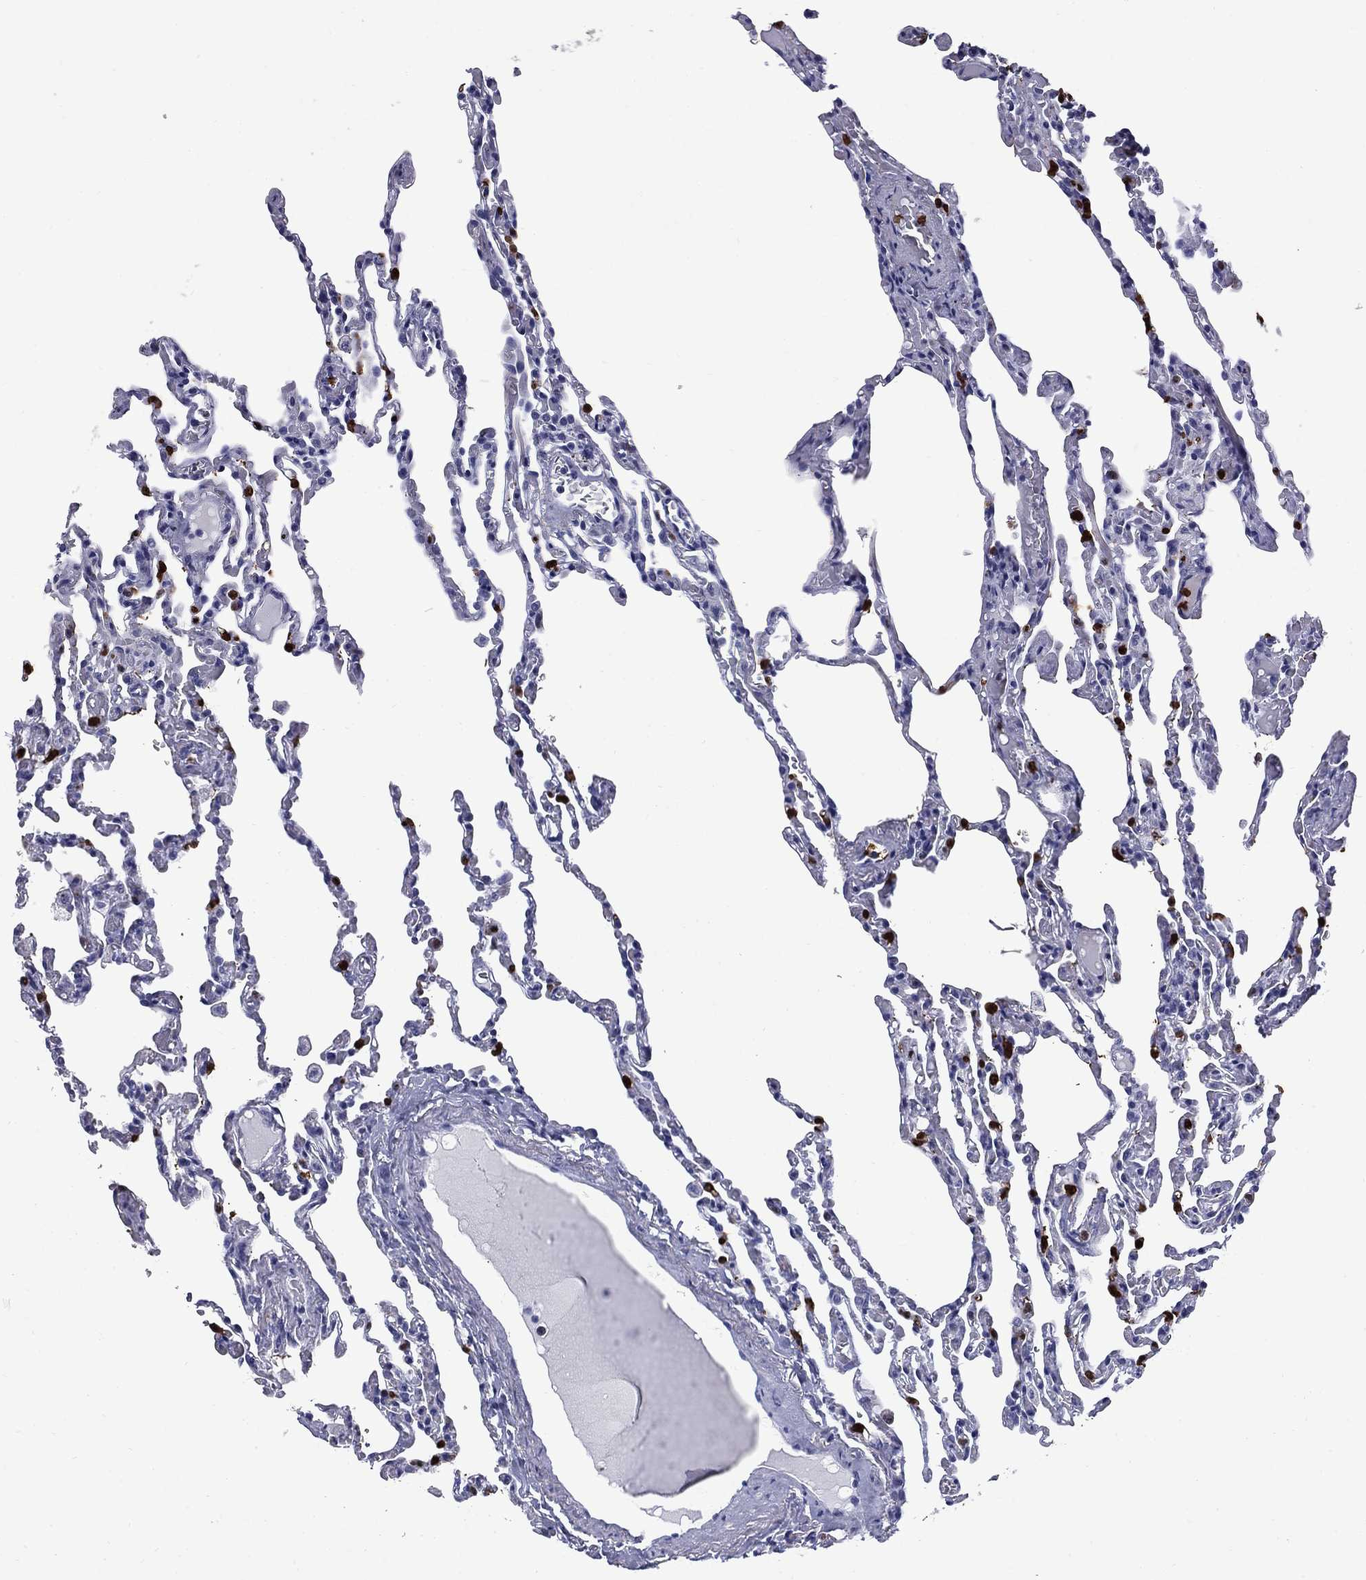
{"staining": {"intensity": "negative", "quantity": "none", "location": "none"}, "tissue": "lung", "cell_type": "Alveolar cells", "image_type": "normal", "snomed": [{"axis": "morphology", "description": "Normal tissue, NOS"}, {"axis": "topography", "description": "Lung"}], "caption": "DAB immunohistochemical staining of unremarkable lung shows no significant positivity in alveolar cells. (DAB immunohistochemistry (IHC) with hematoxylin counter stain).", "gene": "TRIM29", "patient": {"sex": "female", "age": 43}}